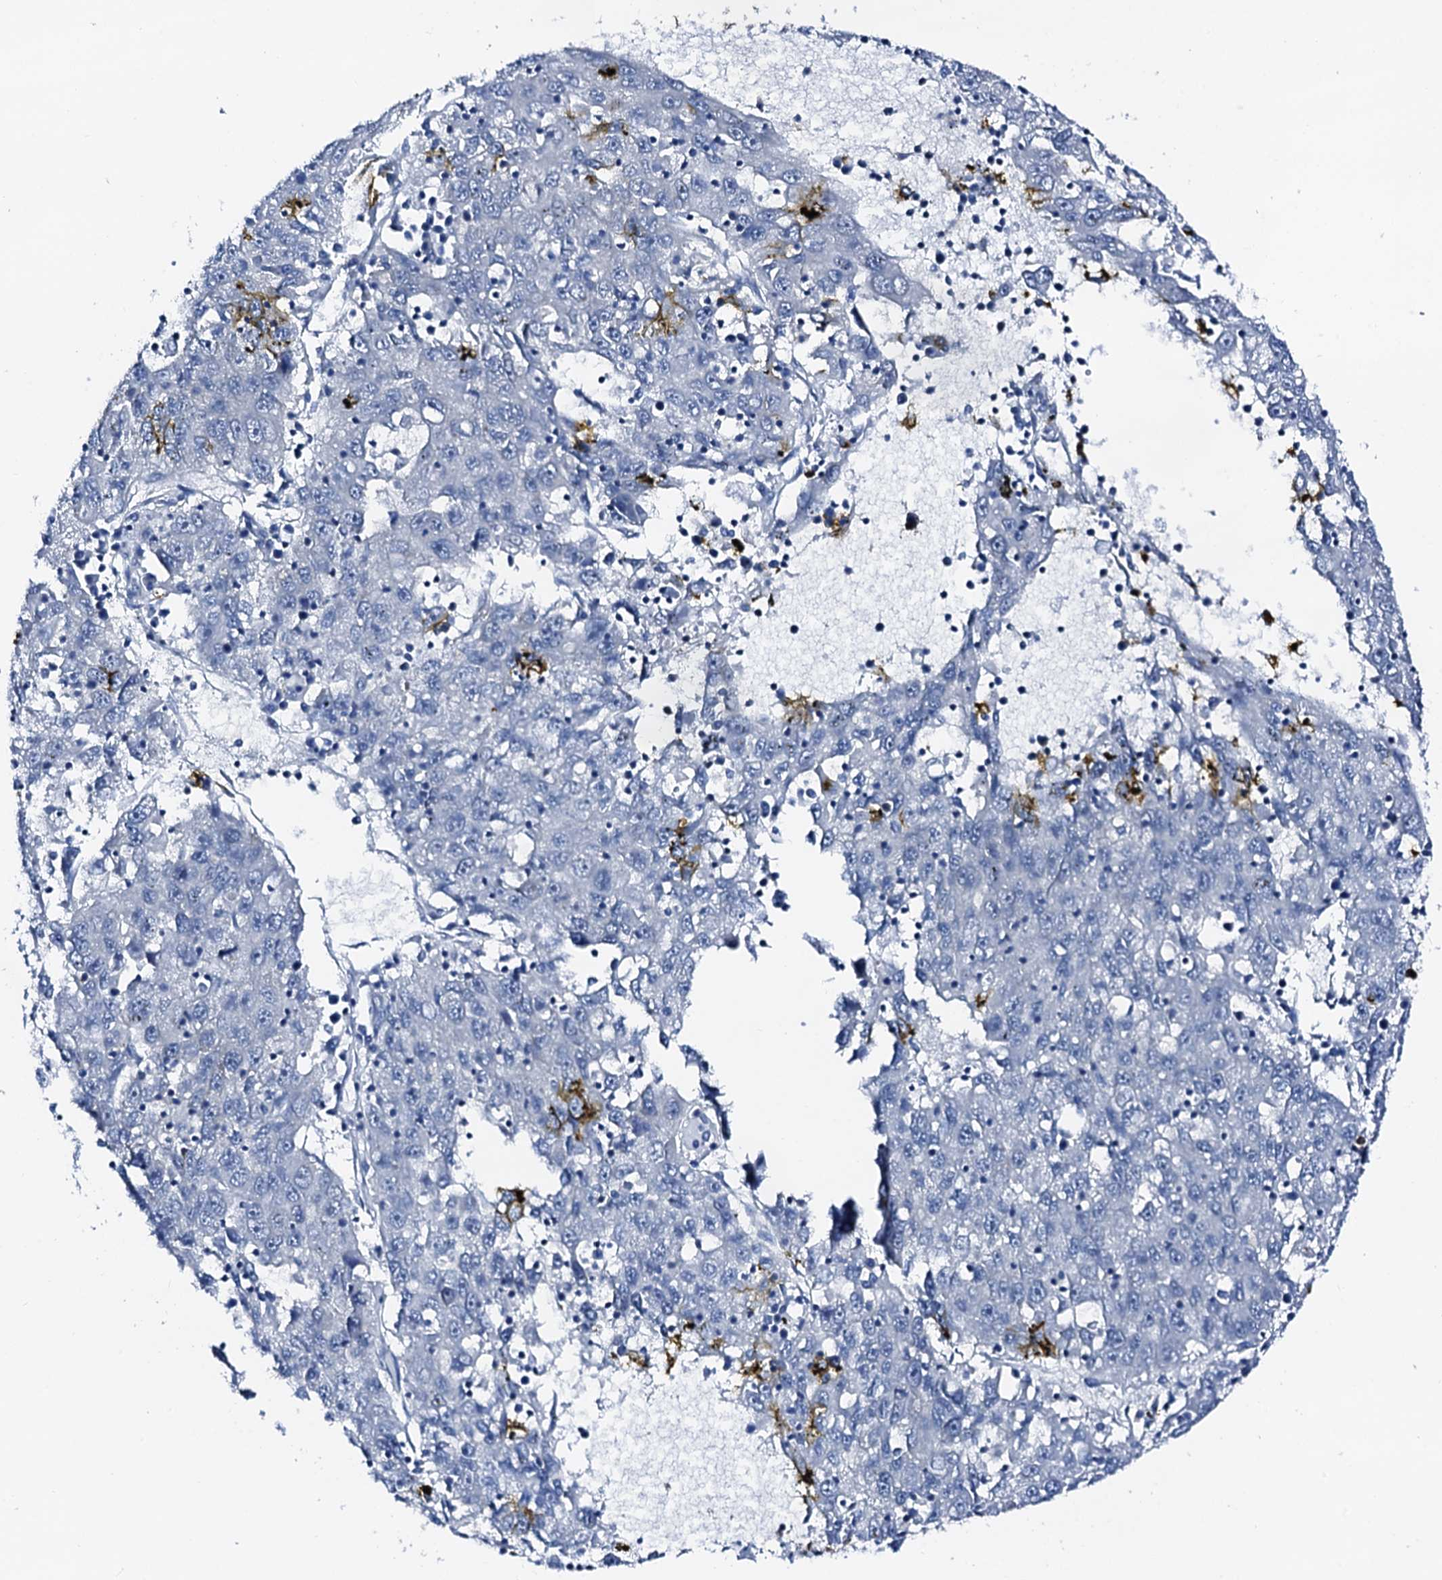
{"staining": {"intensity": "negative", "quantity": "none", "location": "none"}, "tissue": "liver cancer", "cell_type": "Tumor cells", "image_type": "cancer", "snomed": [{"axis": "morphology", "description": "Carcinoma, Hepatocellular, NOS"}, {"axis": "topography", "description": "Liver"}], "caption": "A micrograph of liver cancer (hepatocellular carcinoma) stained for a protein reveals no brown staining in tumor cells.", "gene": "TRAFD1", "patient": {"sex": "male", "age": 49}}